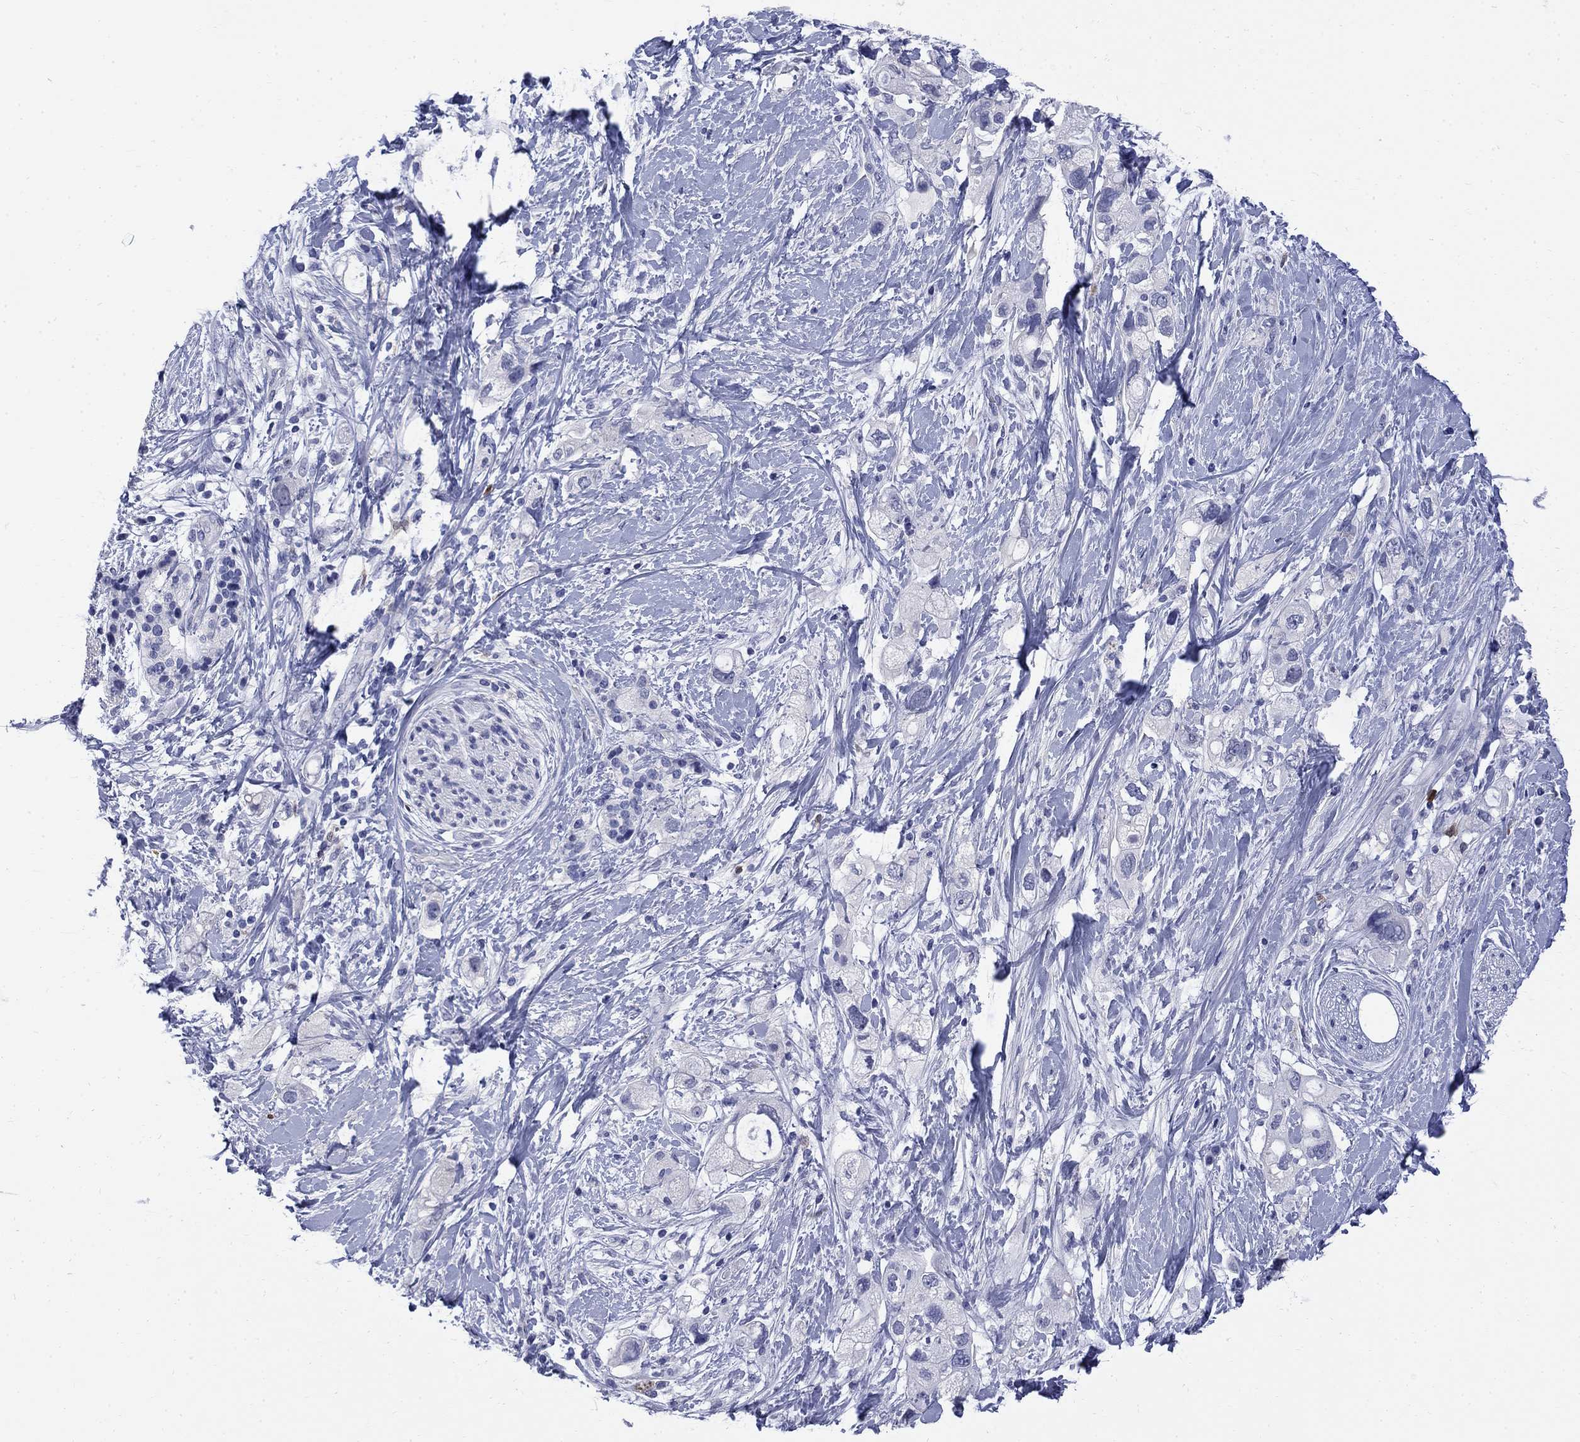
{"staining": {"intensity": "negative", "quantity": "none", "location": "none"}, "tissue": "pancreatic cancer", "cell_type": "Tumor cells", "image_type": "cancer", "snomed": [{"axis": "morphology", "description": "Adenocarcinoma, NOS"}, {"axis": "topography", "description": "Pancreas"}], "caption": "DAB immunohistochemical staining of human adenocarcinoma (pancreatic) shows no significant expression in tumor cells. The staining is performed using DAB brown chromogen with nuclei counter-stained in using hematoxylin.", "gene": "SERPINB2", "patient": {"sex": "female", "age": 56}}